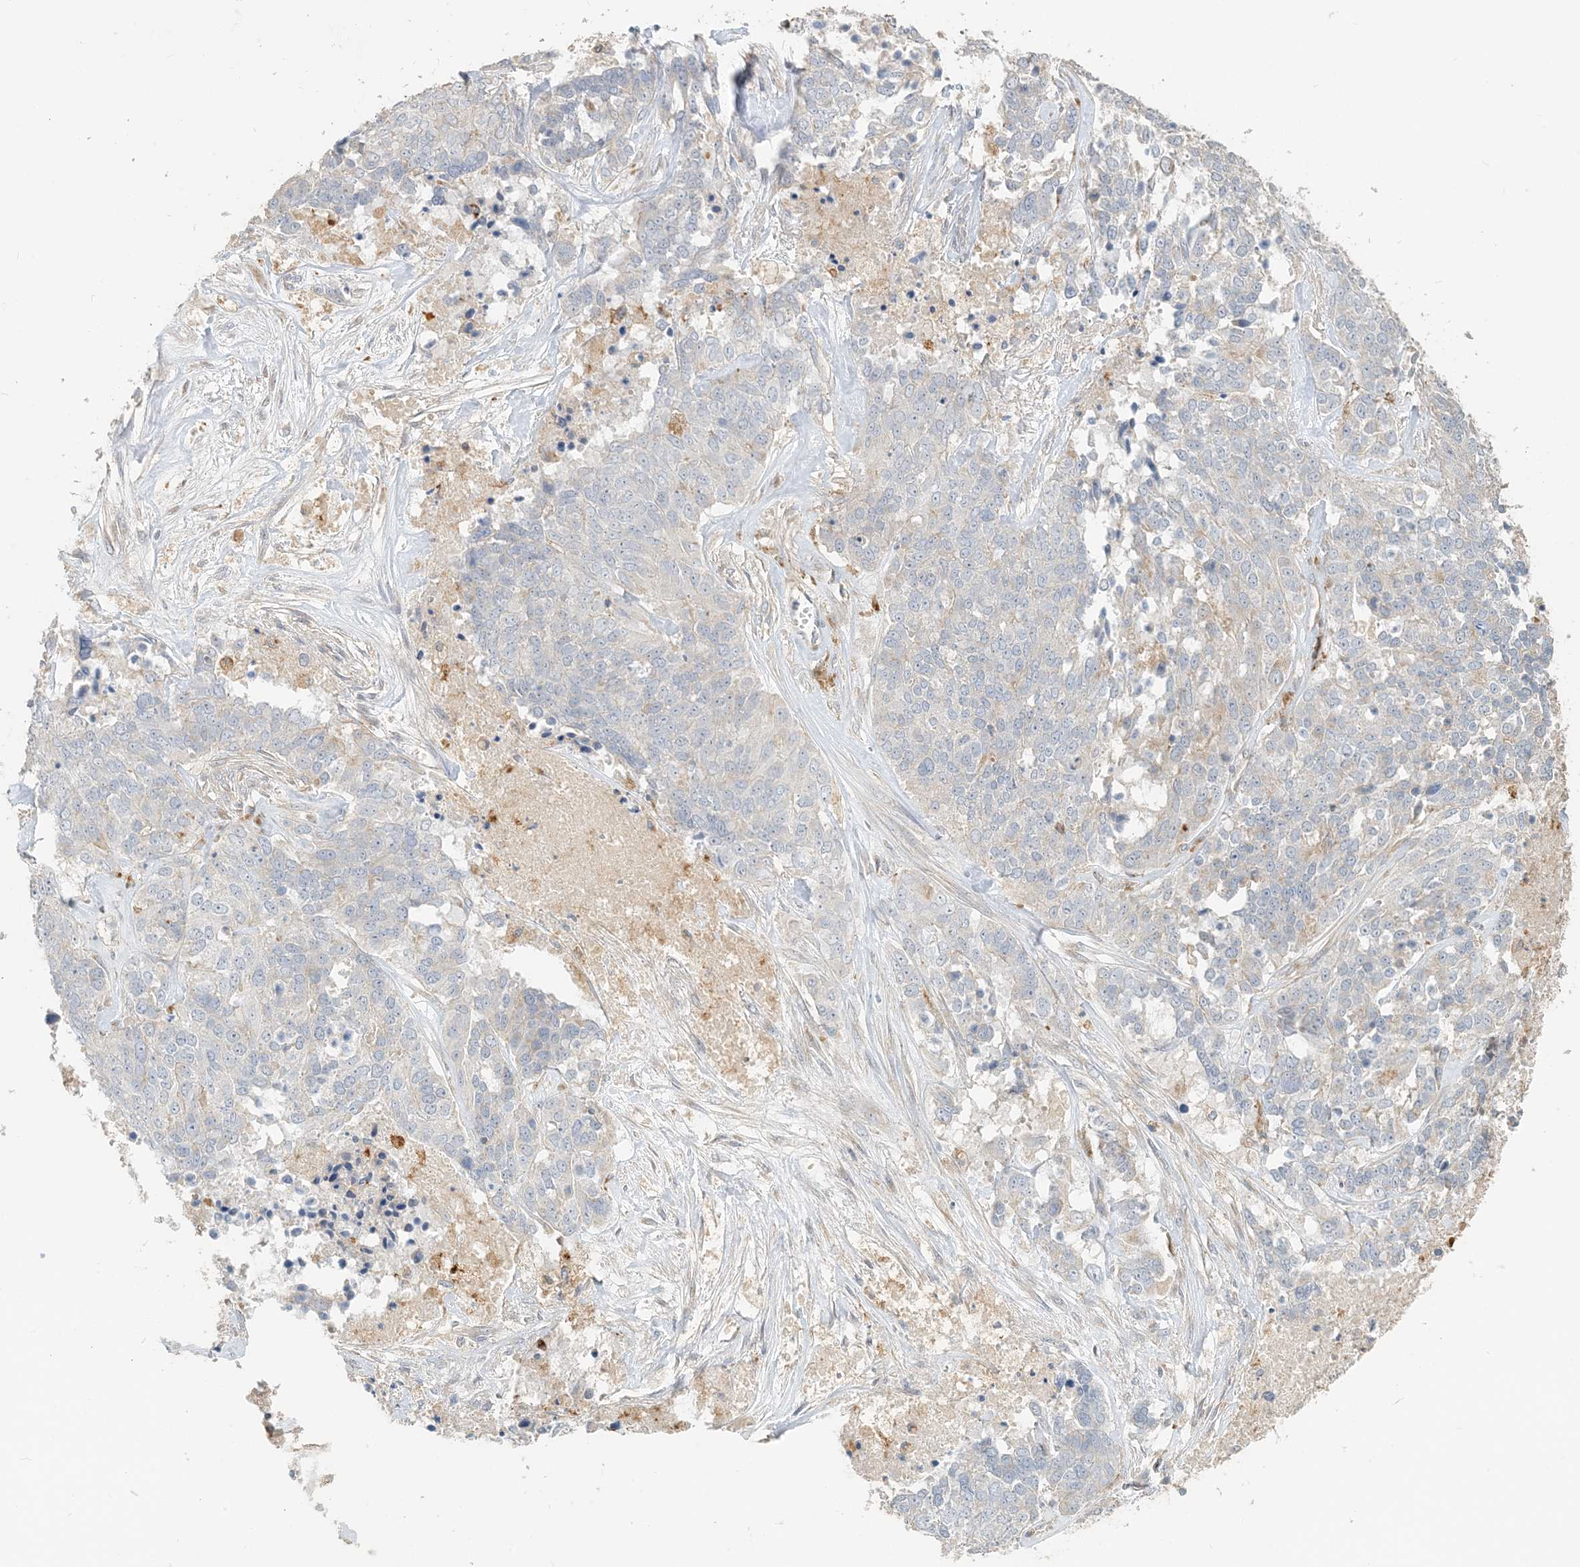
{"staining": {"intensity": "negative", "quantity": "none", "location": "none"}, "tissue": "ovarian cancer", "cell_type": "Tumor cells", "image_type": "cancer", "snomed": [{"axis": "morphology", "description": "Cystadenocarcinoma, serous, NOS"}, {"axis": "topography", "description": "Ovary"}], "caption": "A histopathology image of serous cystadenocarcinoma (ovarian) stained for a protein displays no brown staining in tumor cells. (DAB immunohistochemistry with hematoxylin counter stain).", "gene": "SPPL2A", "patient": {"sex": "female", "age": 44}}